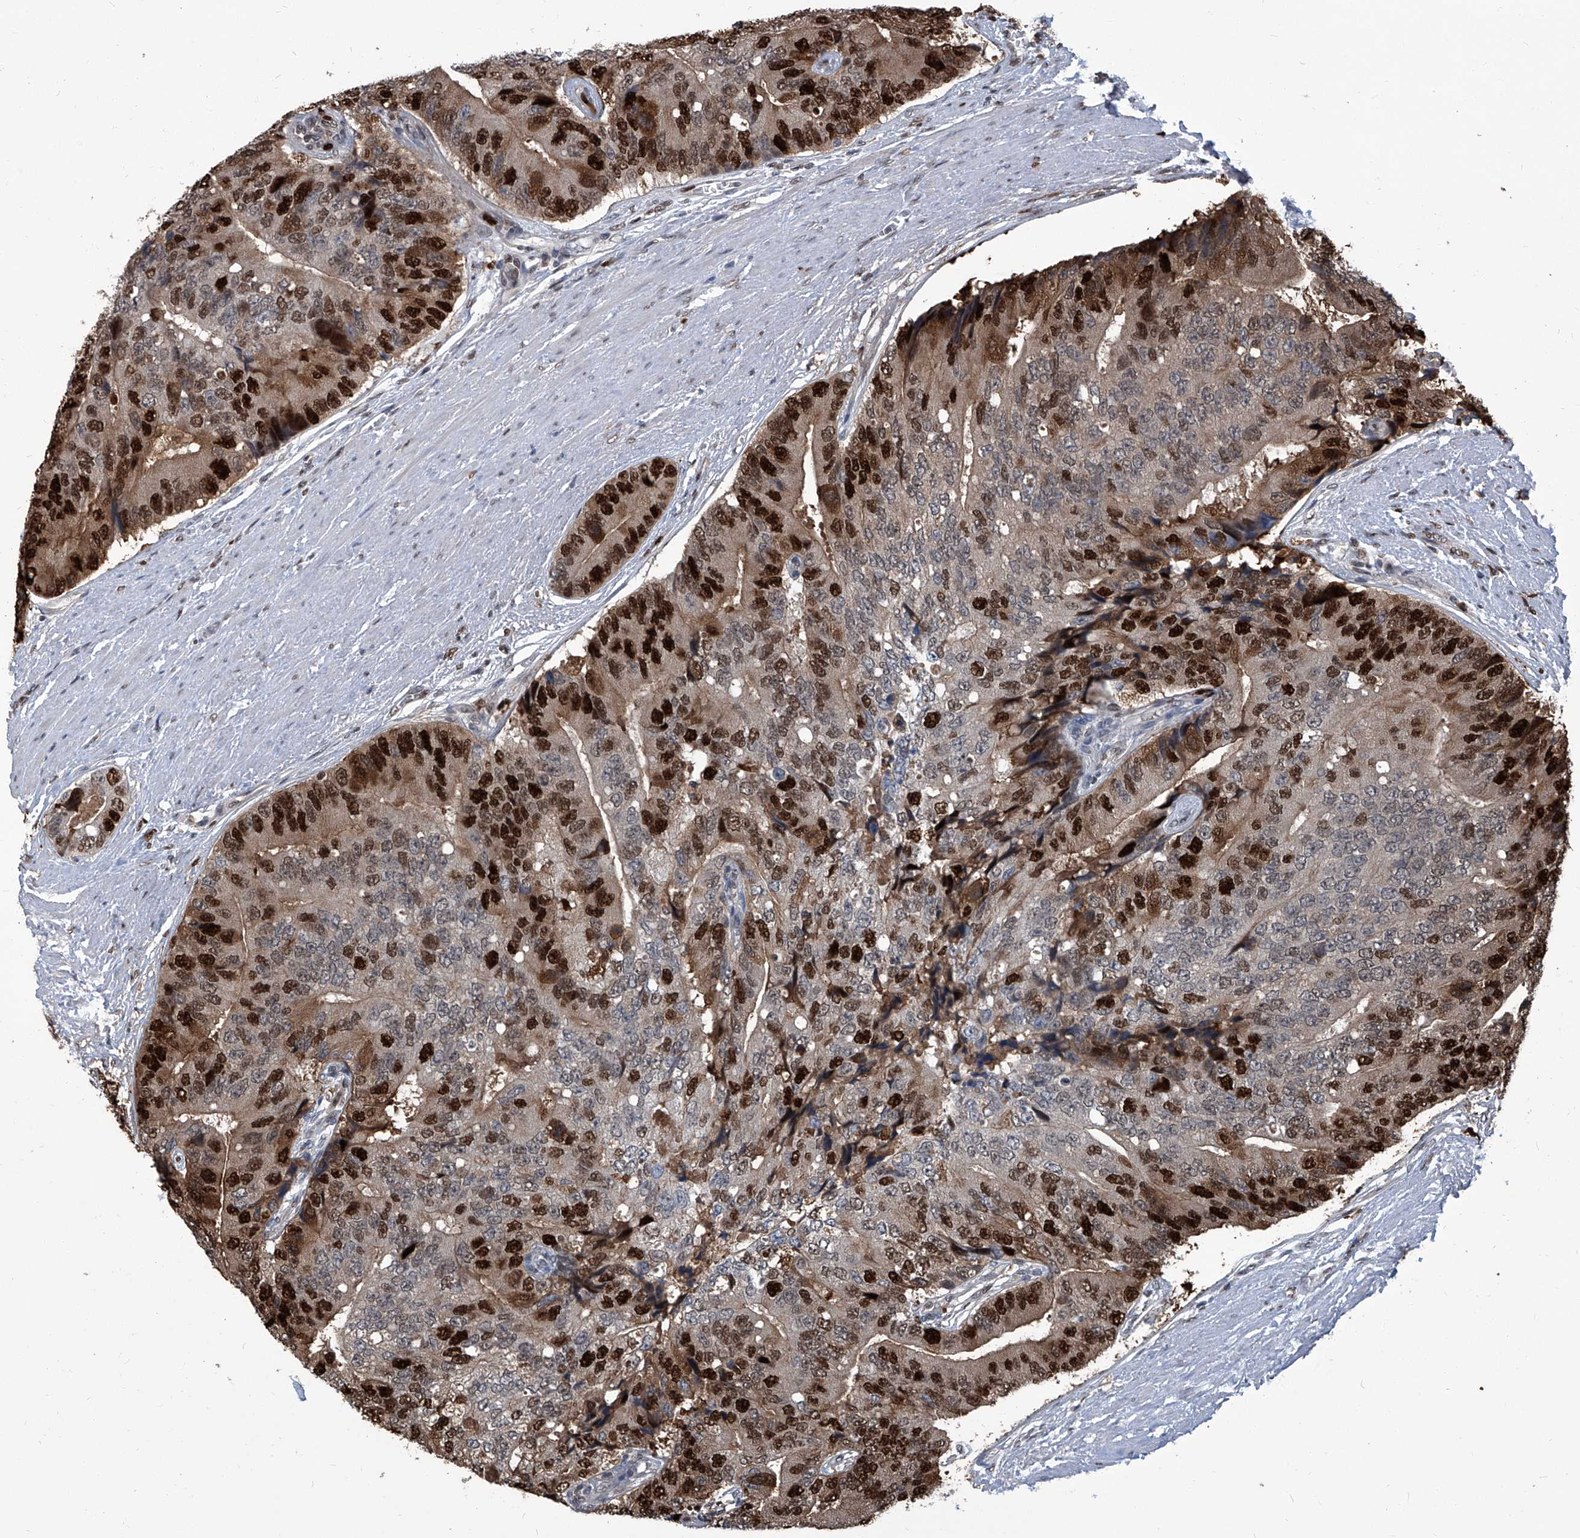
{"staining": {"intensity": "strong", "quantity": "25%-75%", "location": "cytoplasmic/membranous,nuclear"}, "tissue": "prostate cancer", "cell_type": "Tumor cells", "image_type": "cancer", "snomed": [{"axis": "morphology", "description": "Adenocarcinoma, High grade"}, {"axis": "topography", "description": "Prostate"}], "caption": "A high amount of strong cytoplasmic/membranous and nuclear staining is seen in approximately 25%-75% of tumor cells in adenocarcinoma (high-grade) (prostate) tissue.", "gene": "PCNA", "patient": {"sex": "male", "age": 70}}